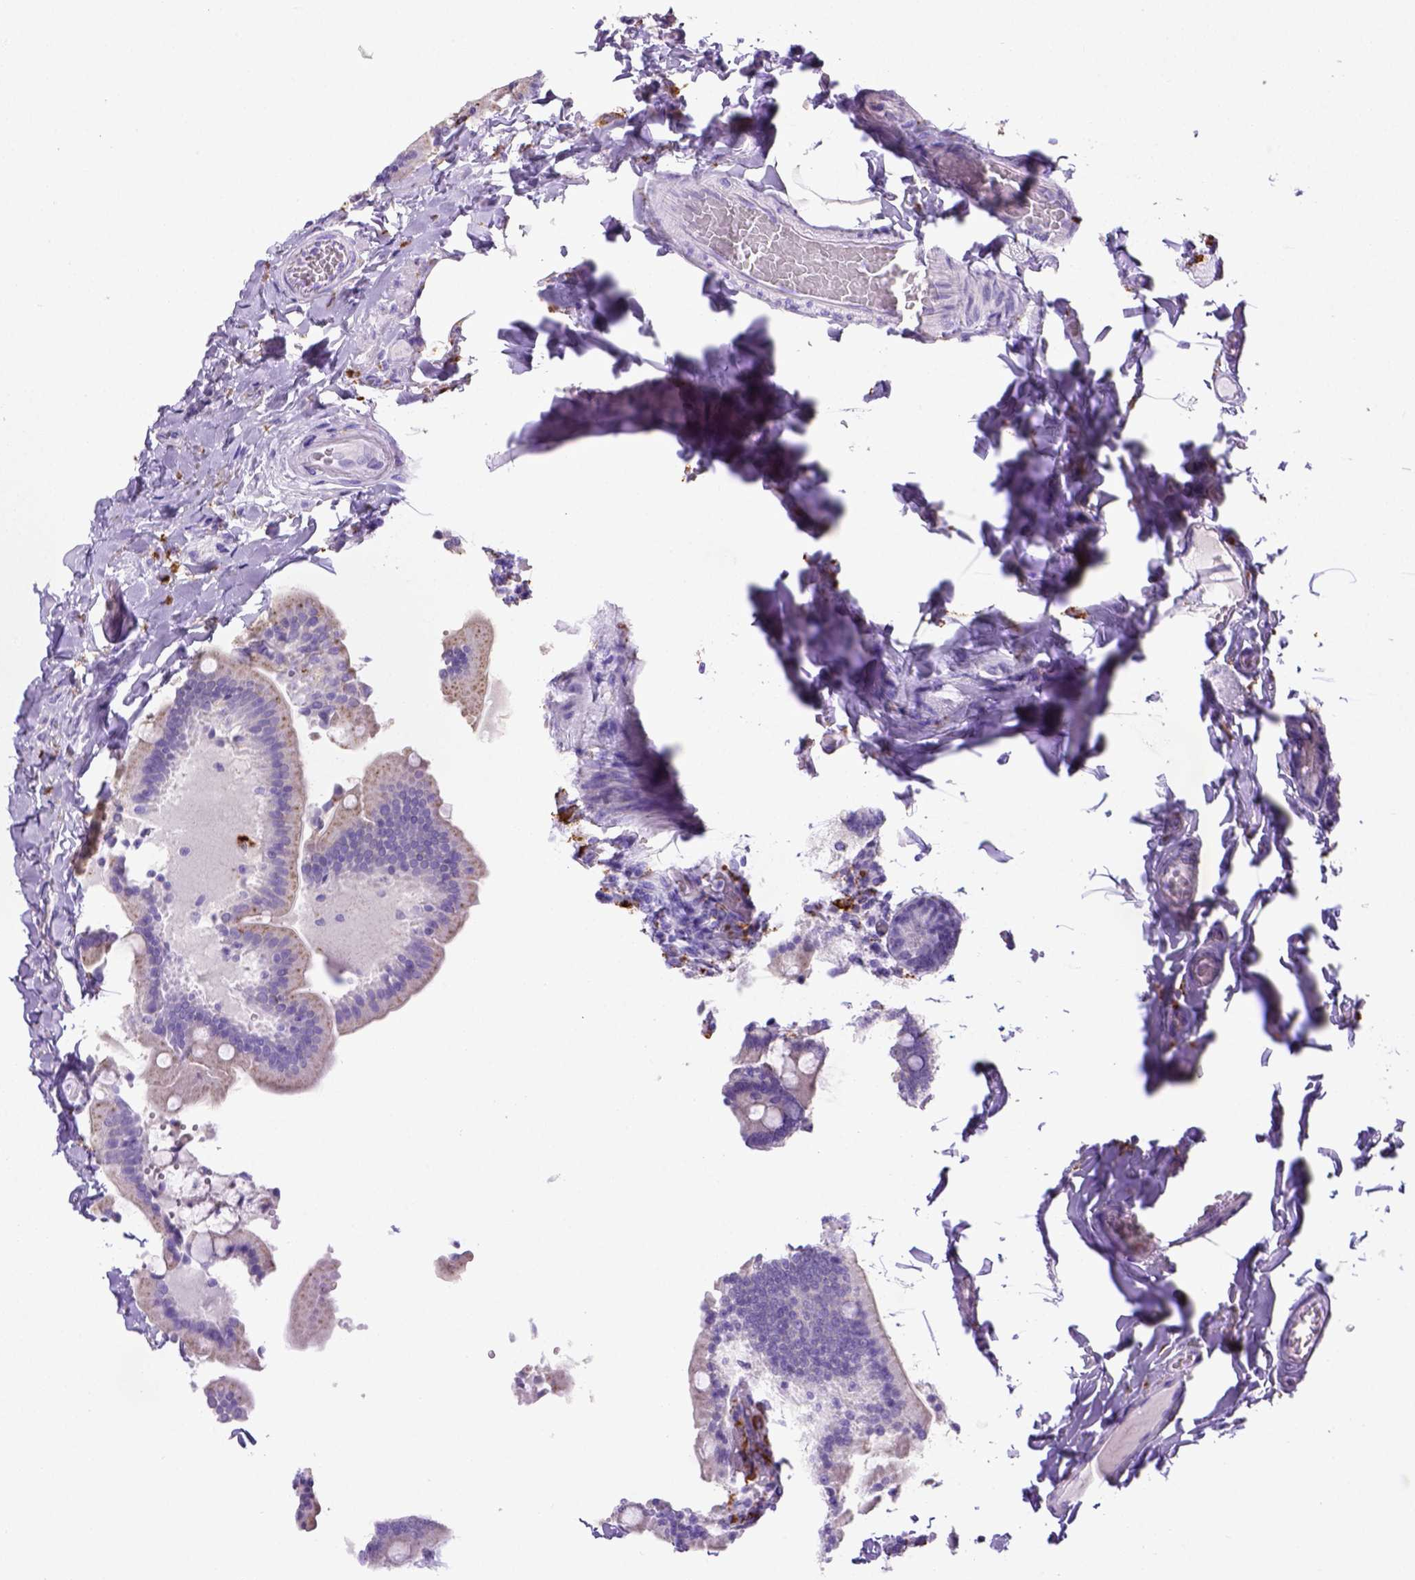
{"staining": {"intensity": "negative", "quantity": "none", "location": "none"}, "tissue": "duodenum", "cell_type": "Glandular cells", "image_type": "normal", "snomed": [{"axis": "morphology", "description": "Normal tissue, NOS"}, {"axis": "topography", "description": "Duodenum"}], "caption": "Human duodenum stained for a protein using IHC reveals no positivity in glandular cells.", "gene": "CD68", "patient": {"sex": "female", "age": 62}}